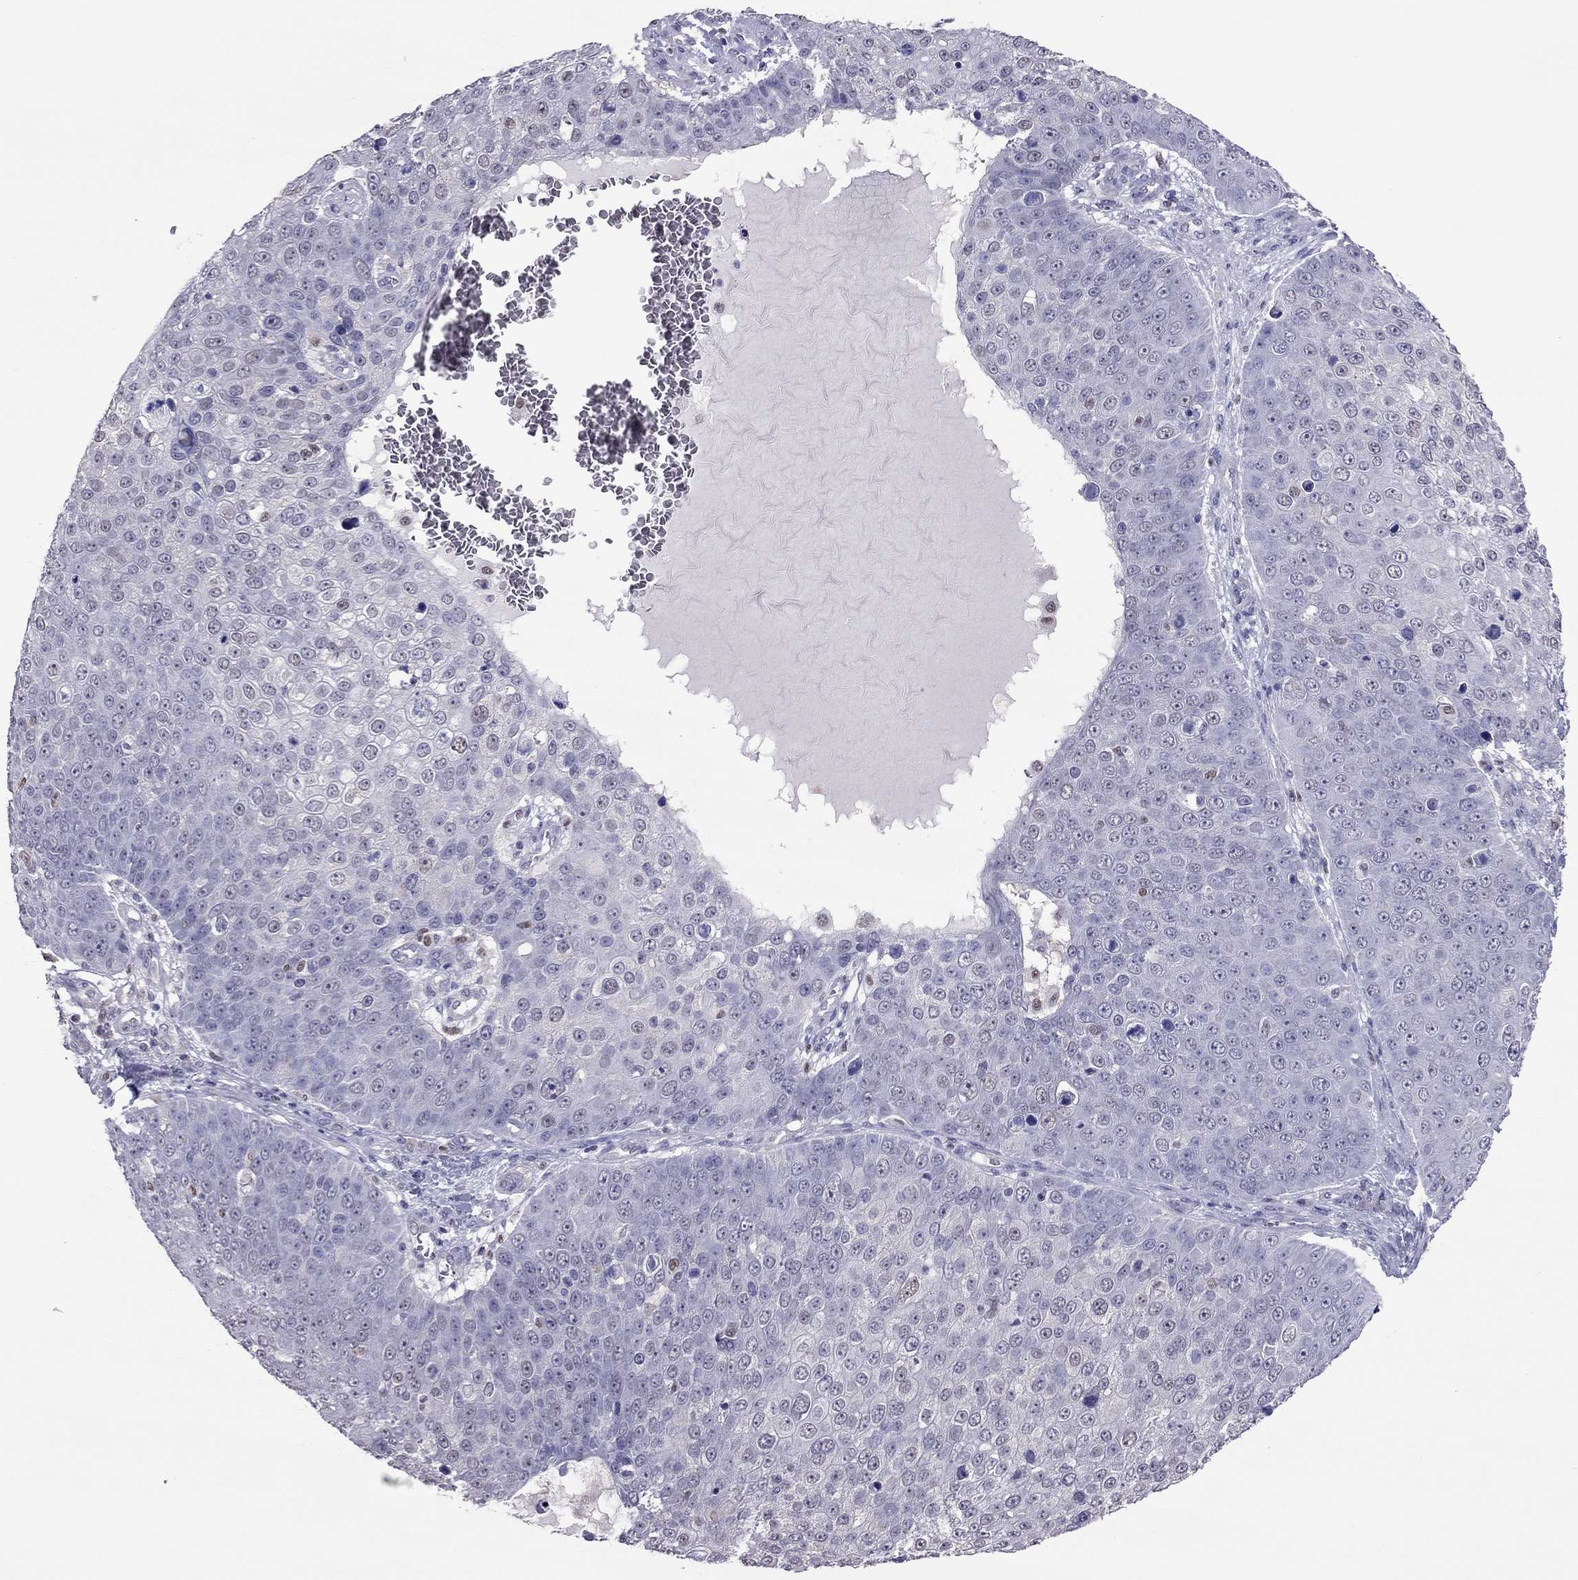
{"staining": {"intensity": "negative", "quantity": "none", "location": "none"}, "tissue": "skin cancer", "cell_type": "Tumor cells", "image_type": "cancer", "snomed": [{"axis": "morphology", "description": "Squamous cell carcinoma, NOS"}, {"axis": "topography", "description": "Skin"}], "caption": "IHC micrograph of skin cancer stained for a protein (brown), which demonstrates no expression in tumor cells. The staining is performed using DAB brown chromogen with nuclei counter-stained in using hematoxylin.", "gene": "SPINT3", "patient": {"sex": "male", "age": 71}}